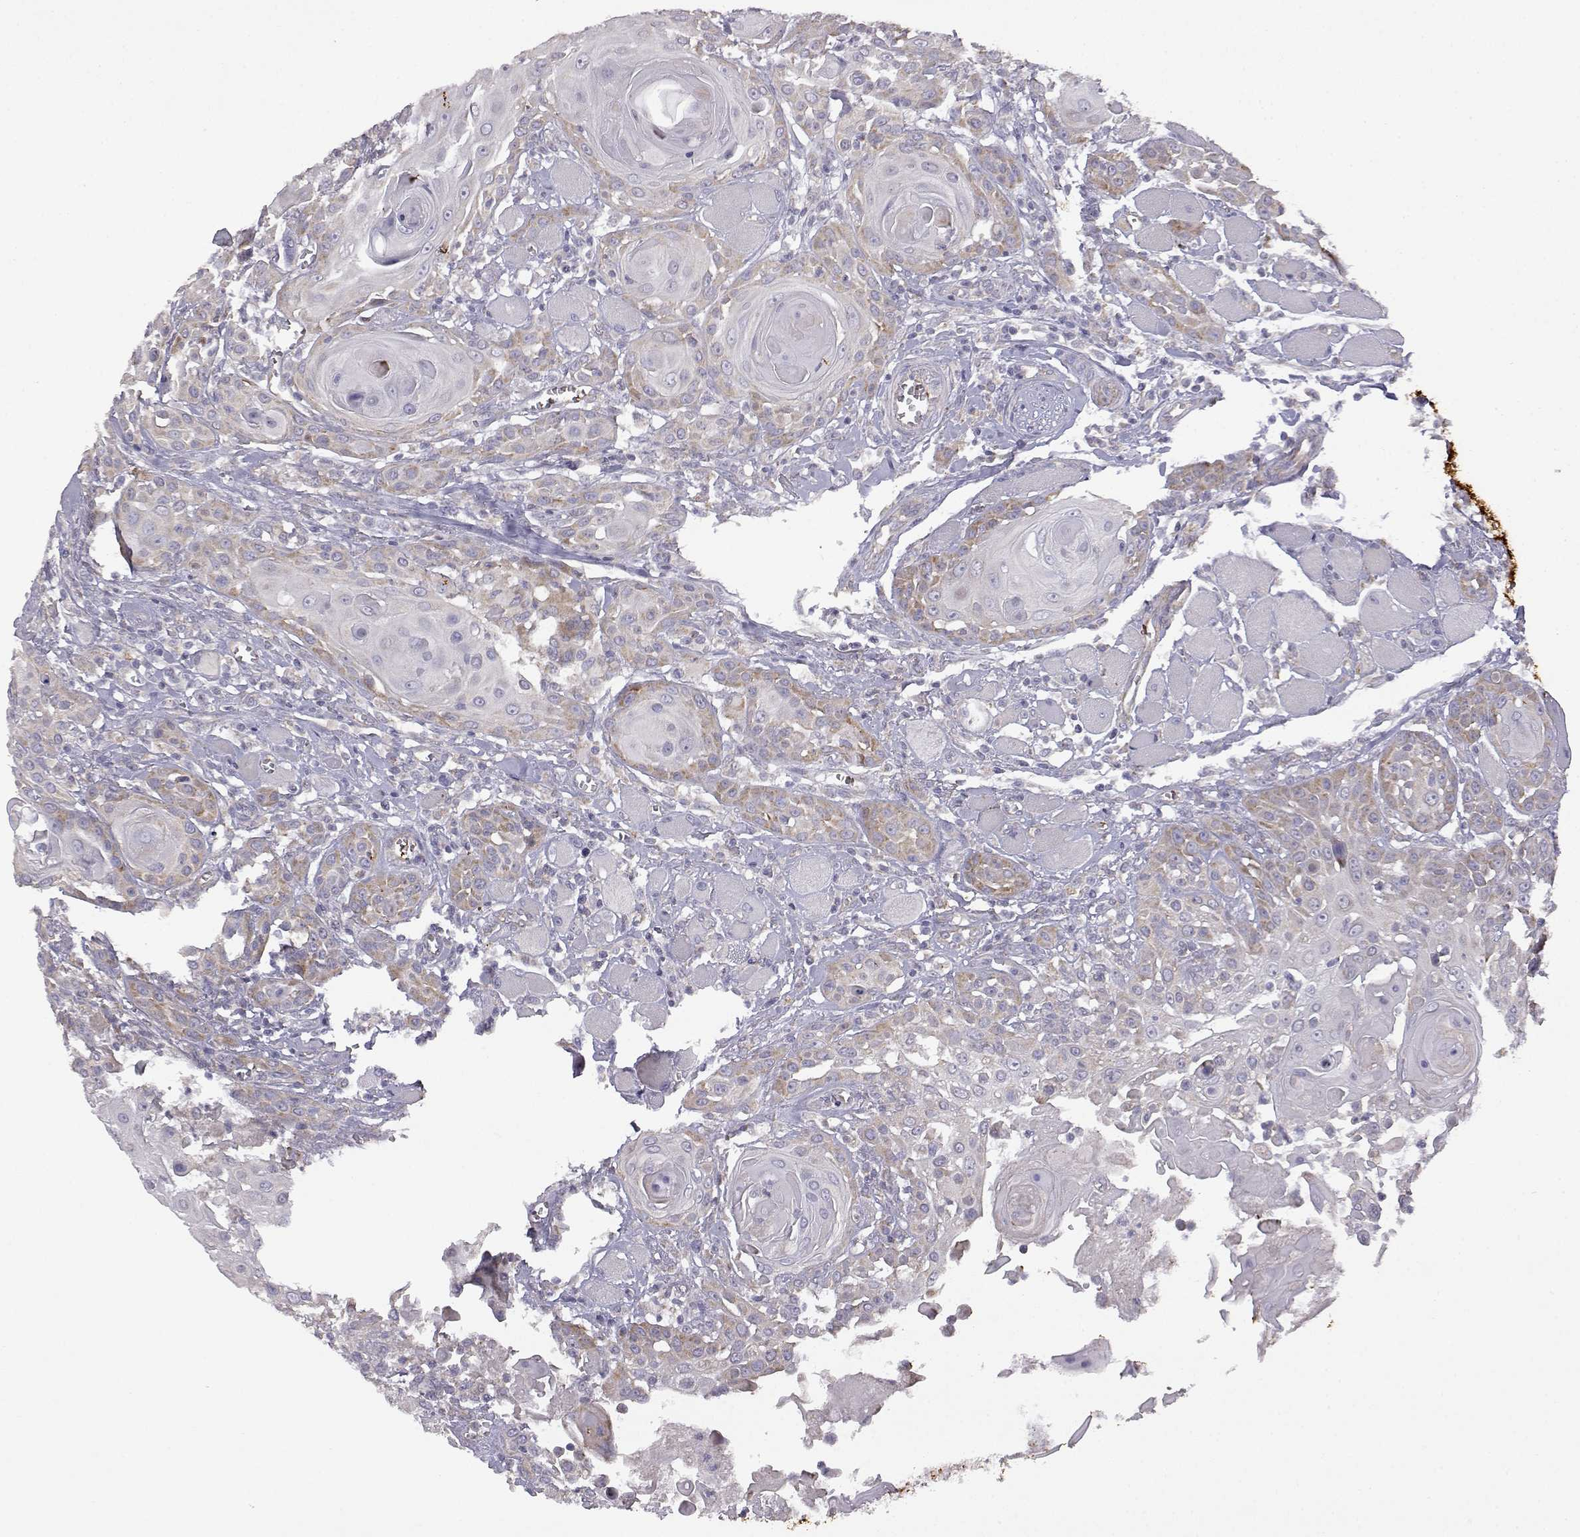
{"staining": {"intensity": "moderate", "quantity": "<25%", "location": "cytoplasmic/membranous"}, "tissue": "head and neck cancer", "cell_type": "Tumor cells", "image_type": "cancer", "snomed": [{"axis": "morphology", "description": "Squamous cell carcinoma, NOS"}, {"axis": "topography", "description": "Head-Neck"}], "caption": "IHC of human head and neck cancer (squamous cell carcinoma) reveals low levels of moderate cytoplasmic/membranous expression in about <25% of tumor cells.", "gene": "DDC", "patient": {"sex": "female", "age": 80}}